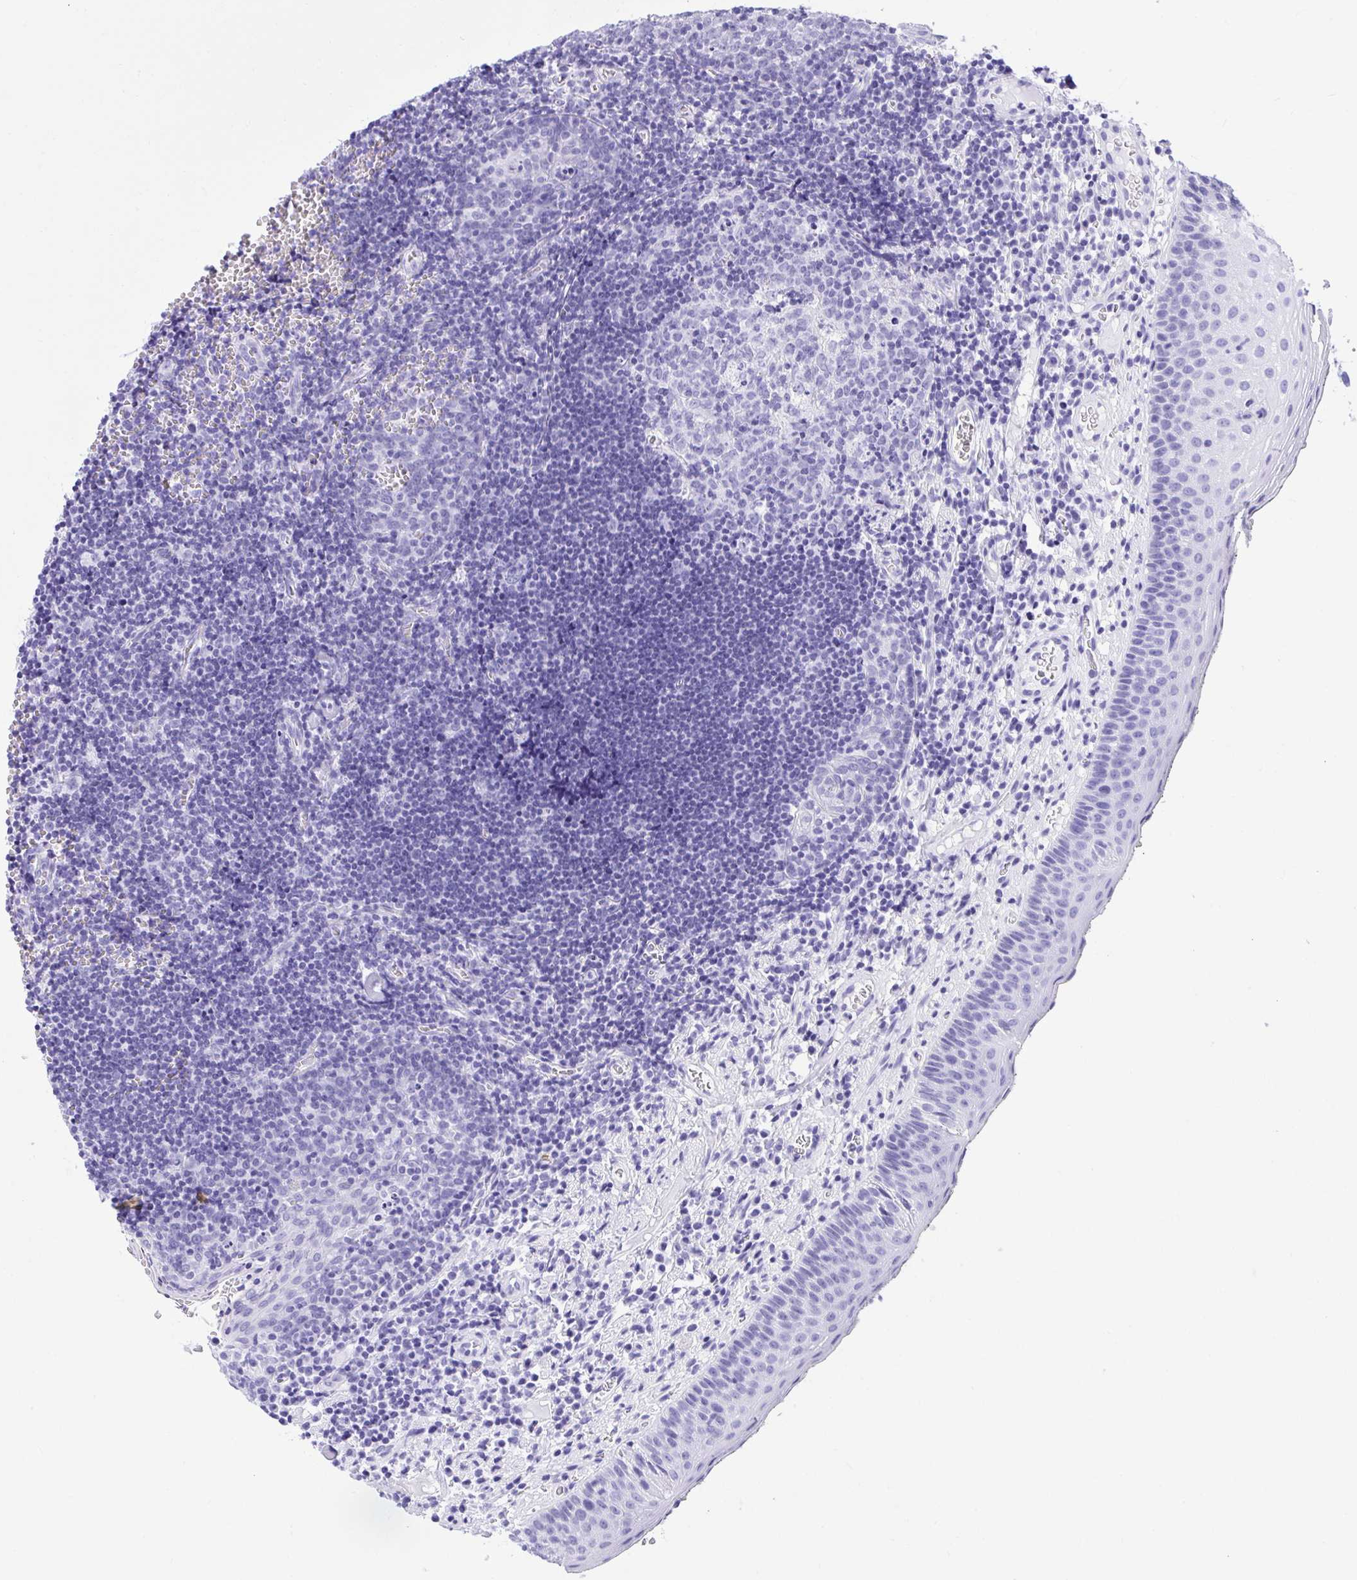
{"staining": {"intensity": "negative", "quantity": "none", "location": "none"}, "tissue": "oral mucosa", "cell_type": "Squamous epithelial cells", "image_type": "normal", "snomed": [{"axis": "morphology", "description": "Normal tissue, NOS"}, {"axis": "morphology", "description": "Squamous cell carcinoma, NOS"}, {"axis": "topography", "description": "Oral tissue"}, {"axis": "topography", "description": "Head-Neck"}], "caption": "The histopathology image demonstrates no staining of squamous epithelial cells in normal oral mucosa. (Stains: DAB (3,3'-diaminobenzidine) immunohistochemistry with hematoxylin counter stain, Microscopy: brightfield microscopy at high magnification).", "gene": "TLN2", "patient": {"sex": "male", "age": 58}}